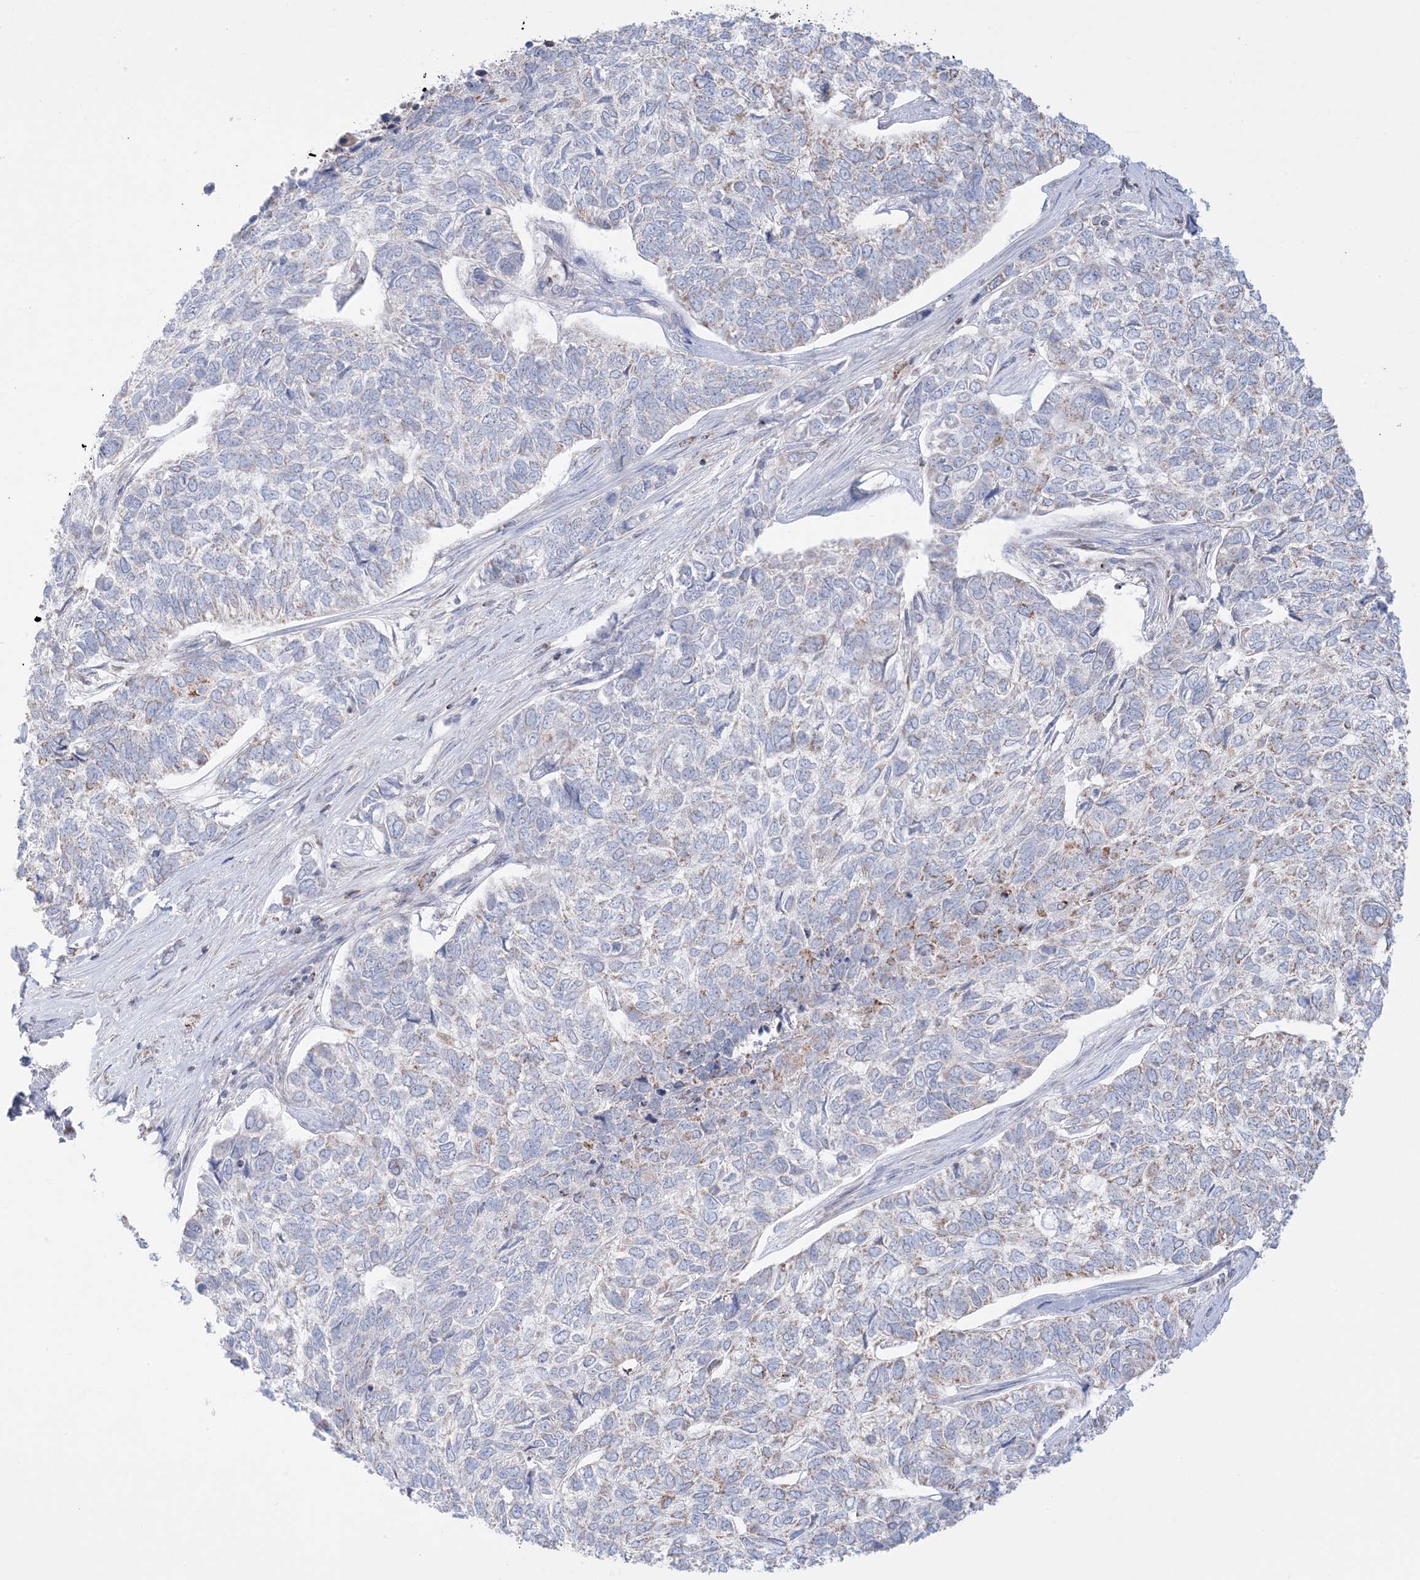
{"staining": {"intensity": "moderate", "quantity": "<25%", "location": "cytoplasmic/membranous"}, "tissue": "skin cancer", "cell_type": "Tumor cells", "image_type": "cancer", "snomed": [{"axis": "morphology", "description": "Basal cell carcinoma"}, {"axis": "topography", "description": "Skin"}], "caption": "Protein staining of skin cancer (basal cell carcinoma) tissue exhibits moderate cytoplasmic/membranous staining in about <25% of tumor cells.", "gene": "KCTD6", "patient": {"sex": "female", "age": 65}}